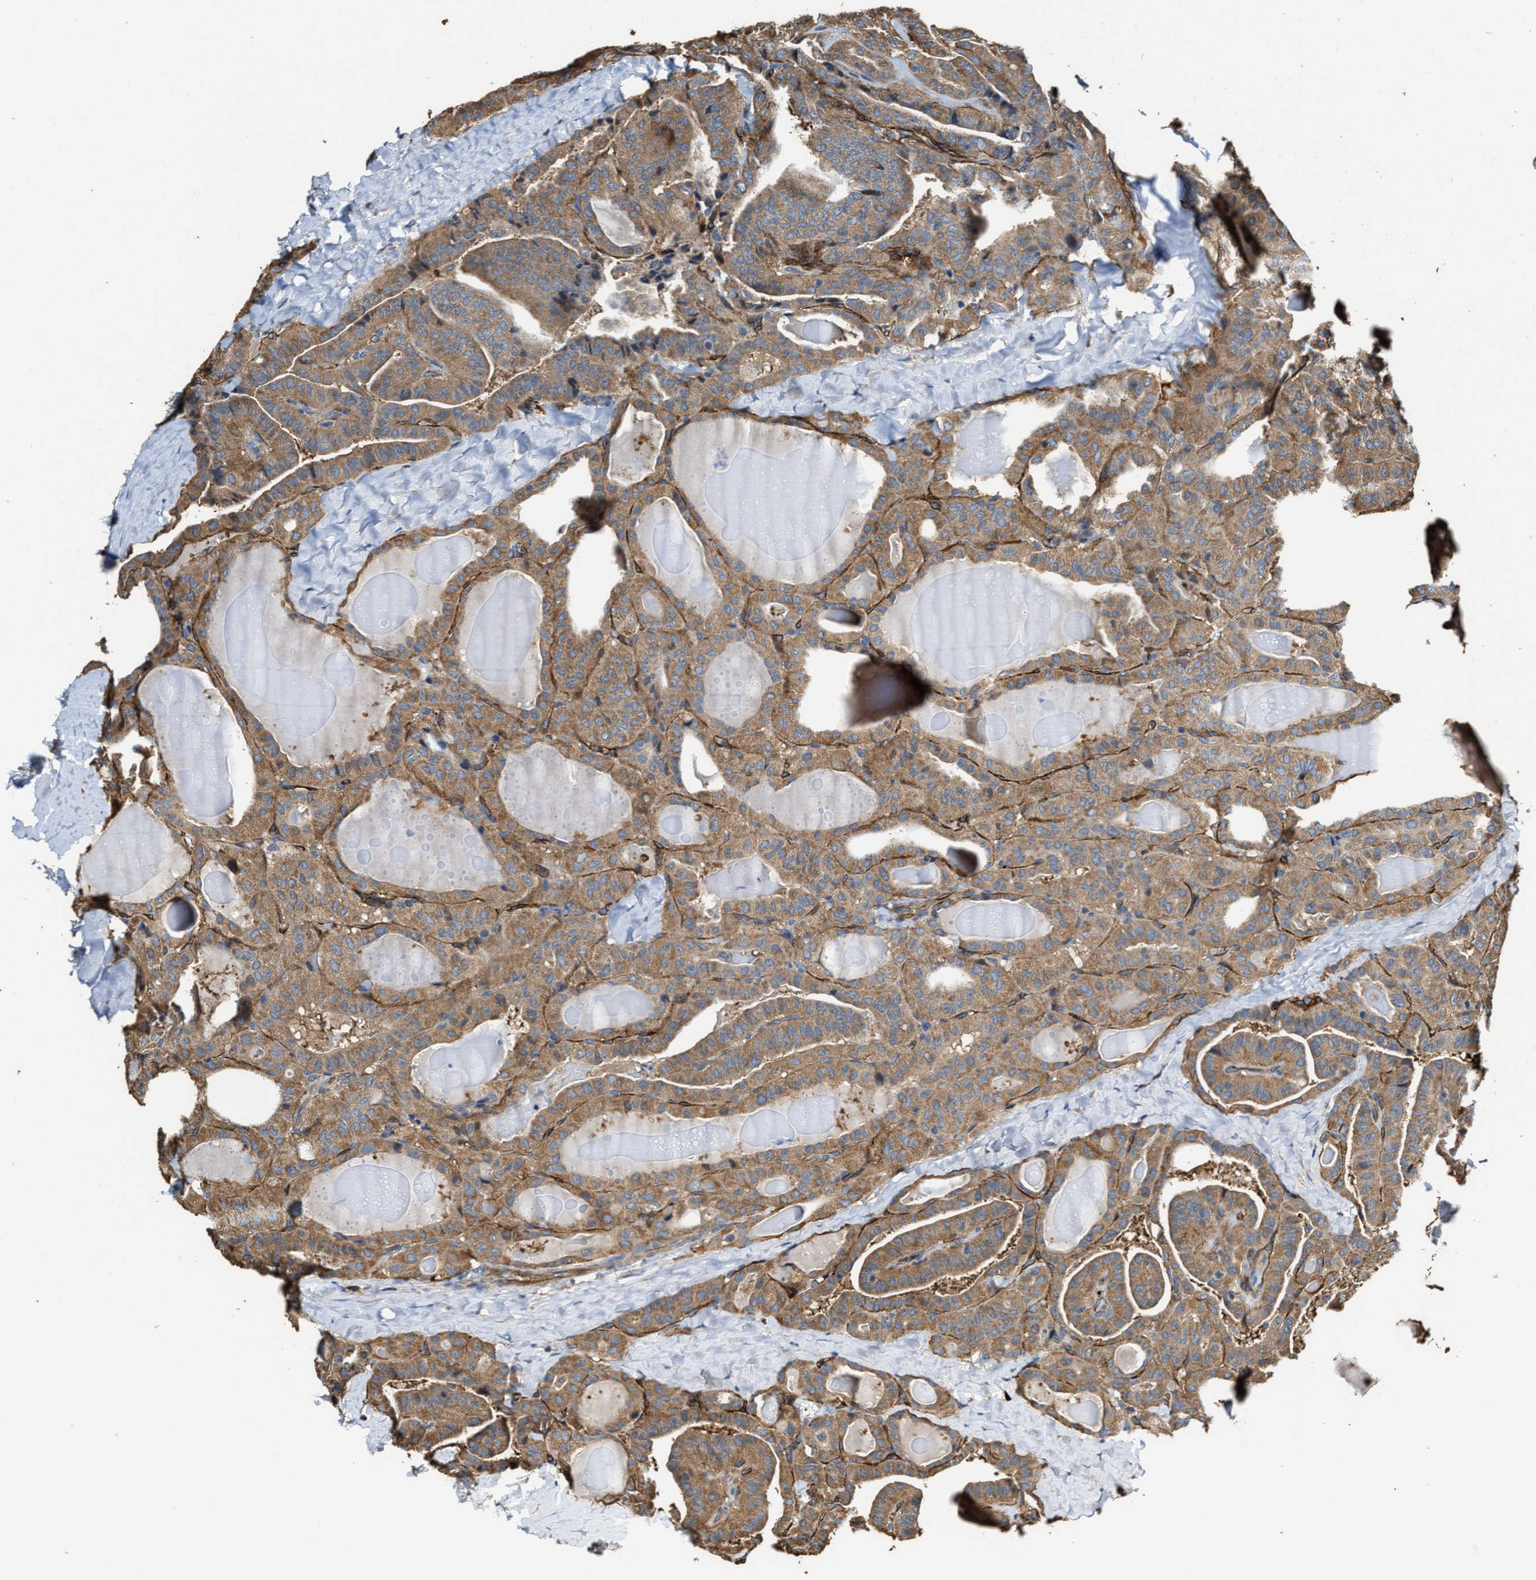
{"staining": {"intensity": "moderate", "quantity": ">75%", "location": "cytoplasmic/membranous"}, "tissue": "thyroid cancer", "cell_type": "Tumor cells", "image_type": "cancer", "snomed": [{"axis": "morphology", "description": "Papillary adenocarcinoma, NOS"}, {"axis": "topography", "description": "Thyroid gland"}], "caption": "The immunohistochemical stain highlights moderate cytoplasmic/membranous staining in tumor cells of thyroid cancer tissue. Immunohistochemistry (ihc) stains the protein of interest in brown and the nuclei are stained blue.", "gene": "GFRA3", "patient": {"sex": "male", "age": 77}}